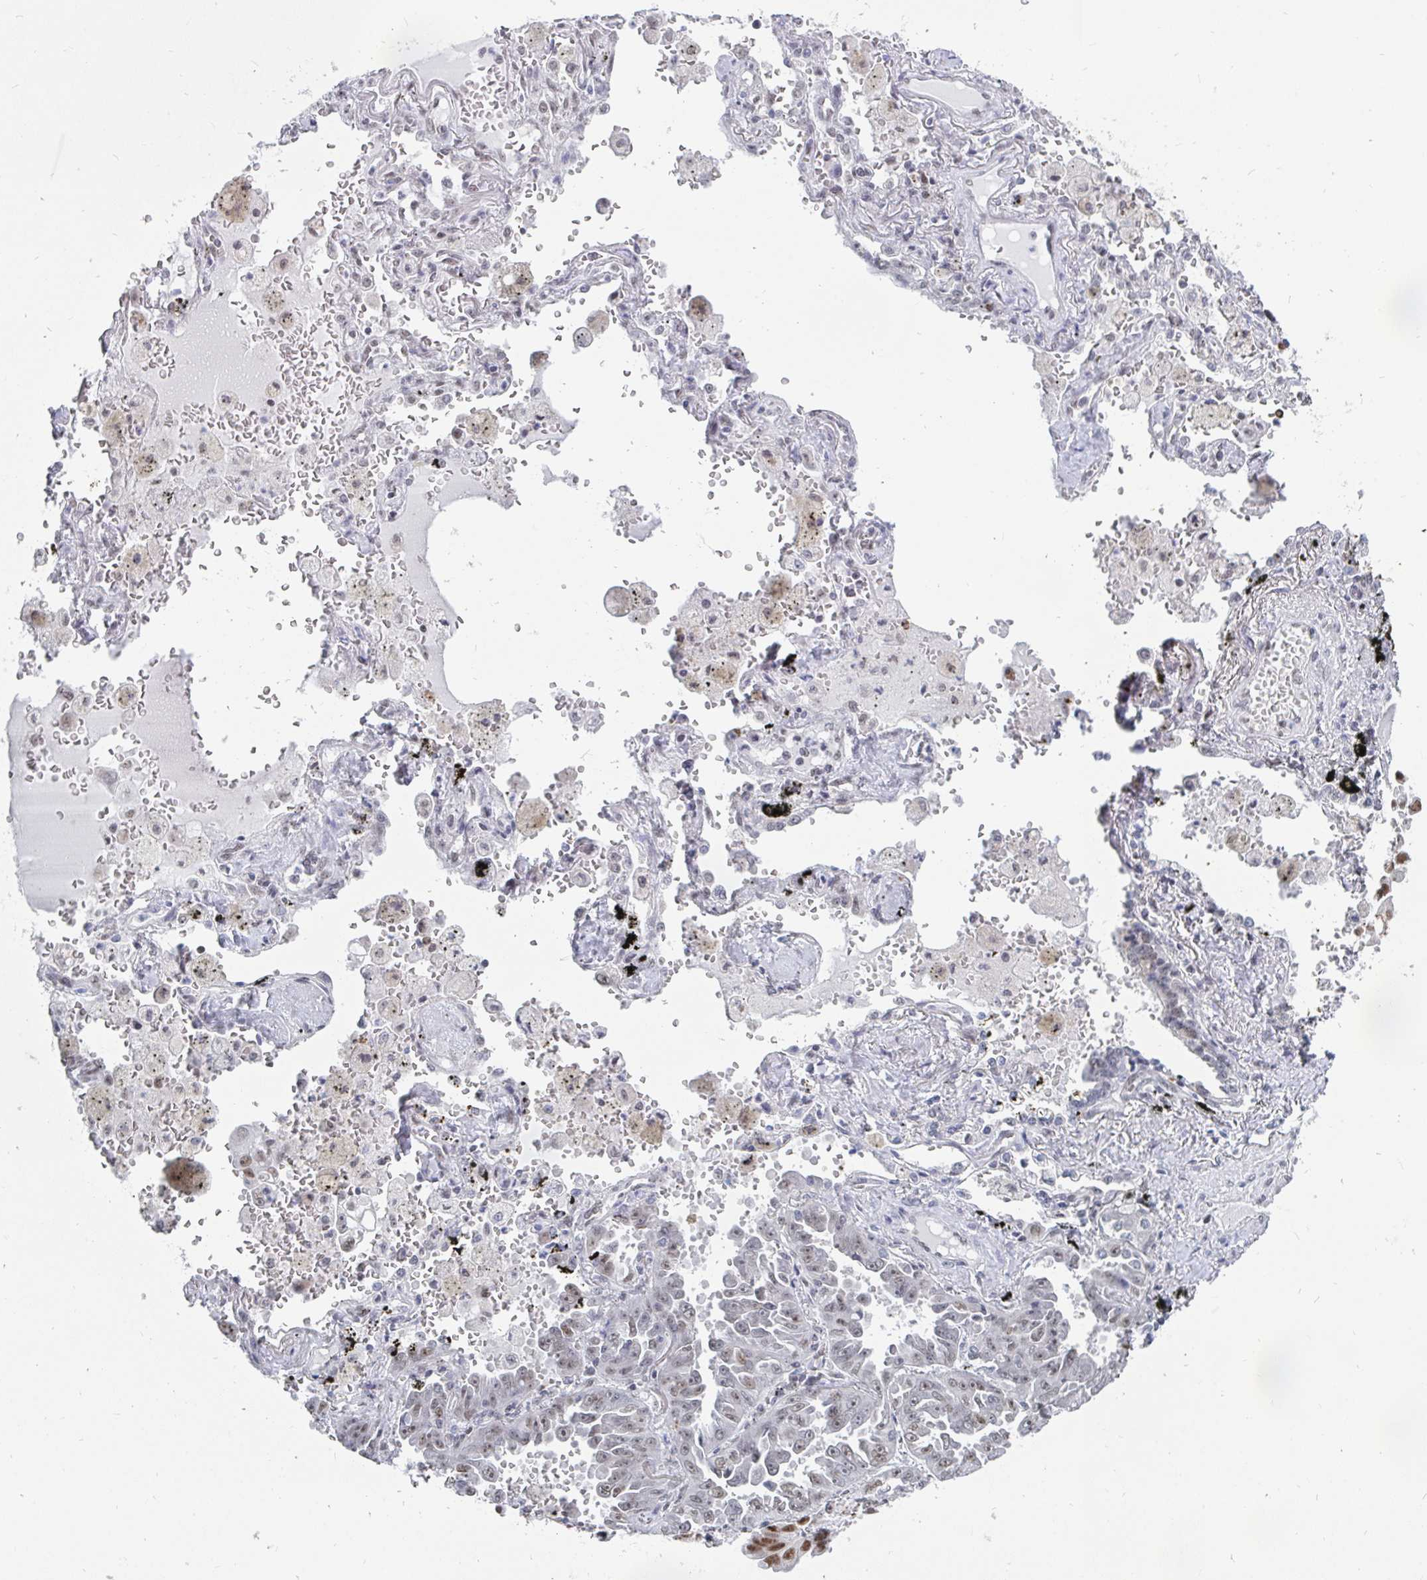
{"staining": {"intensity": "weak", "quantity": ">75%", "location": "nuclear"}, "tissue": "lung cancer", "cell_type": "Tumor cells", "image_type": "cancer", "snomed": [{"axis": "morphology", "description": "Adenocarcinoma, NOS"}, {"axis": "topography", "description": "Lung"}], "caption": "Protein analysis of lung adenocarcinoma tissue exhibits weak nuclear staining in about >75% of tumor cells. The protein of interest is stained brown, and the nuclei are stained in blue (DAB IHC with brightfield microscopy, high magnification).", "gene": "TRIP12", "patient": {"sex": "female", "age": 52}}